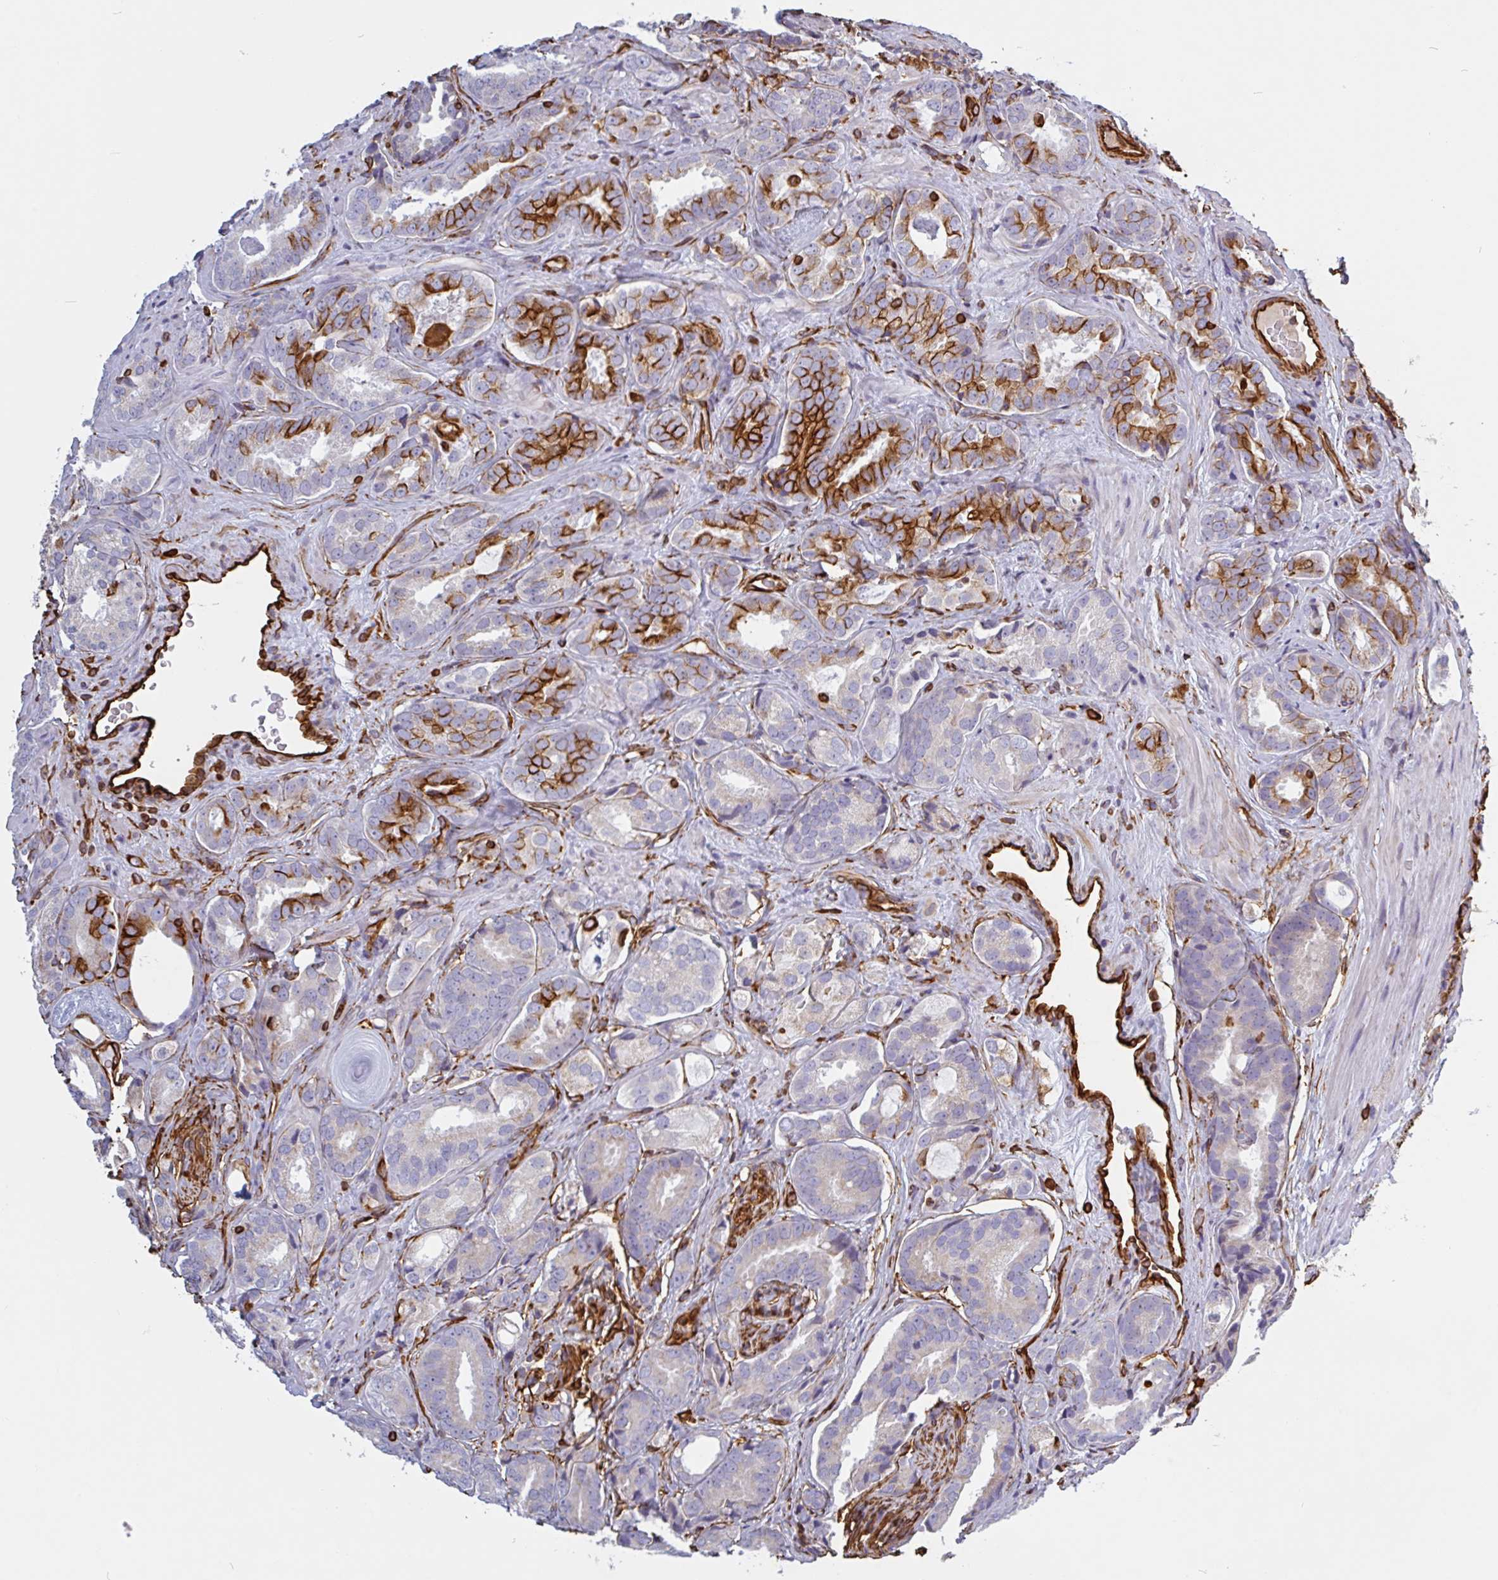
{"staining": {"intensity": "strong", "quantity": "<25%", "location": "cytoplasmic/membranous"}, "tissue": "prostate cancer", "cell_type": "Tumor cells", "image_type": "cancer", "snomed": [{"axis": "morphology", "description": "Adenocarcinoma, High grade"}, {"axis": "topography", "description": "Prostate"}], "caption": "Immunohistochemistry (IHC) image of neoplastic tissue: human high-grade adenocarcinoma (prostate) stained using IHC shows medium levels of strong protein expression localized specifically in the cytoplasmic/membranous of tumor cells, appearing as a cytoplasmic/membranous brown color.", "gene": "PPFIA1", "patient": {"sex": "male", "age": 71}}